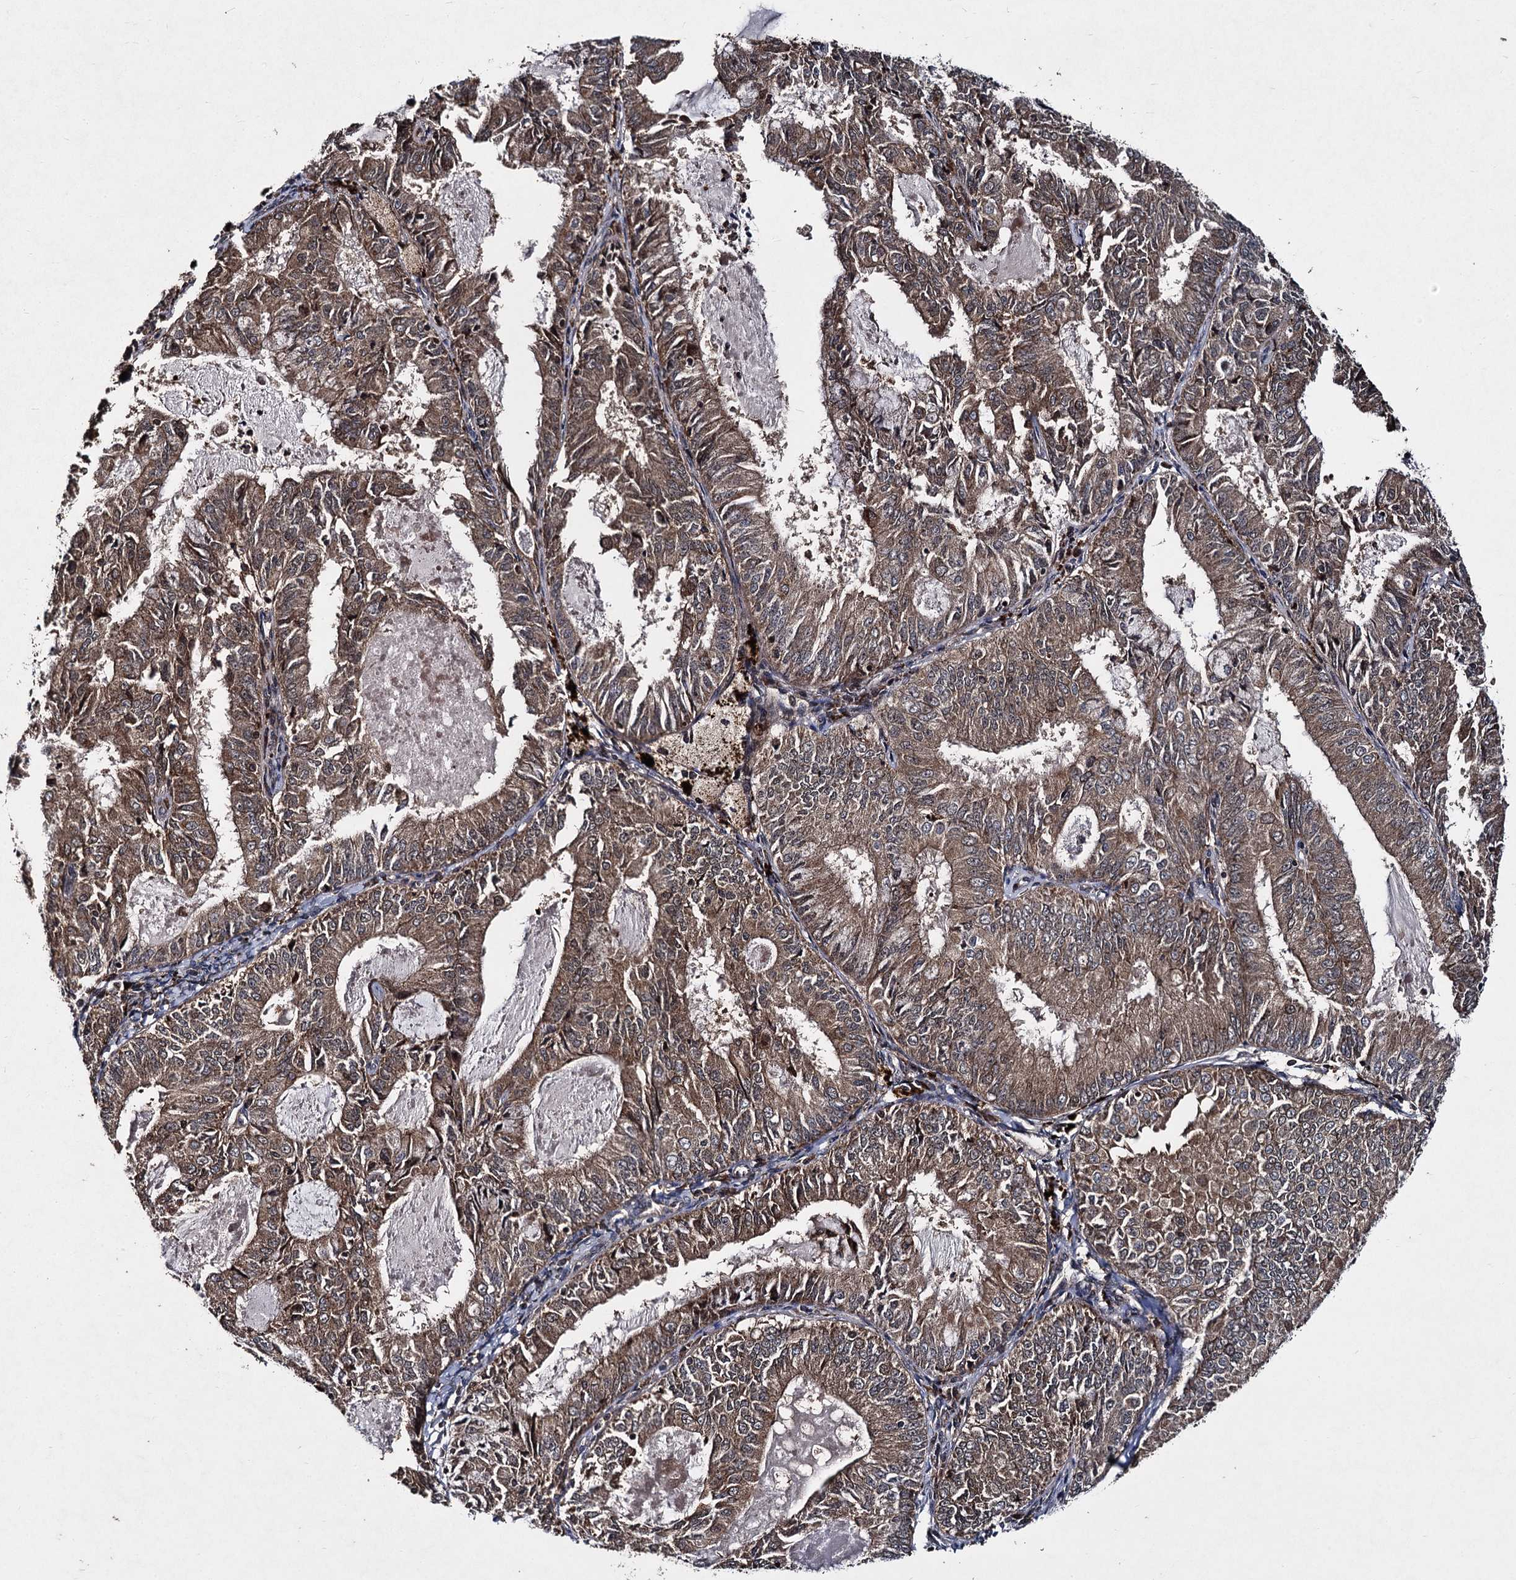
{"staining": {"intensity": "moderate", "quantity": ">75%", "location": "cytoplasmic/membranous"}, "tissue": "endometrial cancer", "cell_type": "Tumor cells", "image_type": "cancer", "snomed": [{"axis": "morphology", "description": "Adenocarcinoma, NOS"}, {"axis": "topography", "description": "Endometrium"}], "caption": "Endometrial adenocarcinoma tissue reveals moderate cytoplasmic/membranous expression in approximately >75% of tumor cells", "gene": "BCL2L2", "patient": {"sex": "female", "age": 57}}